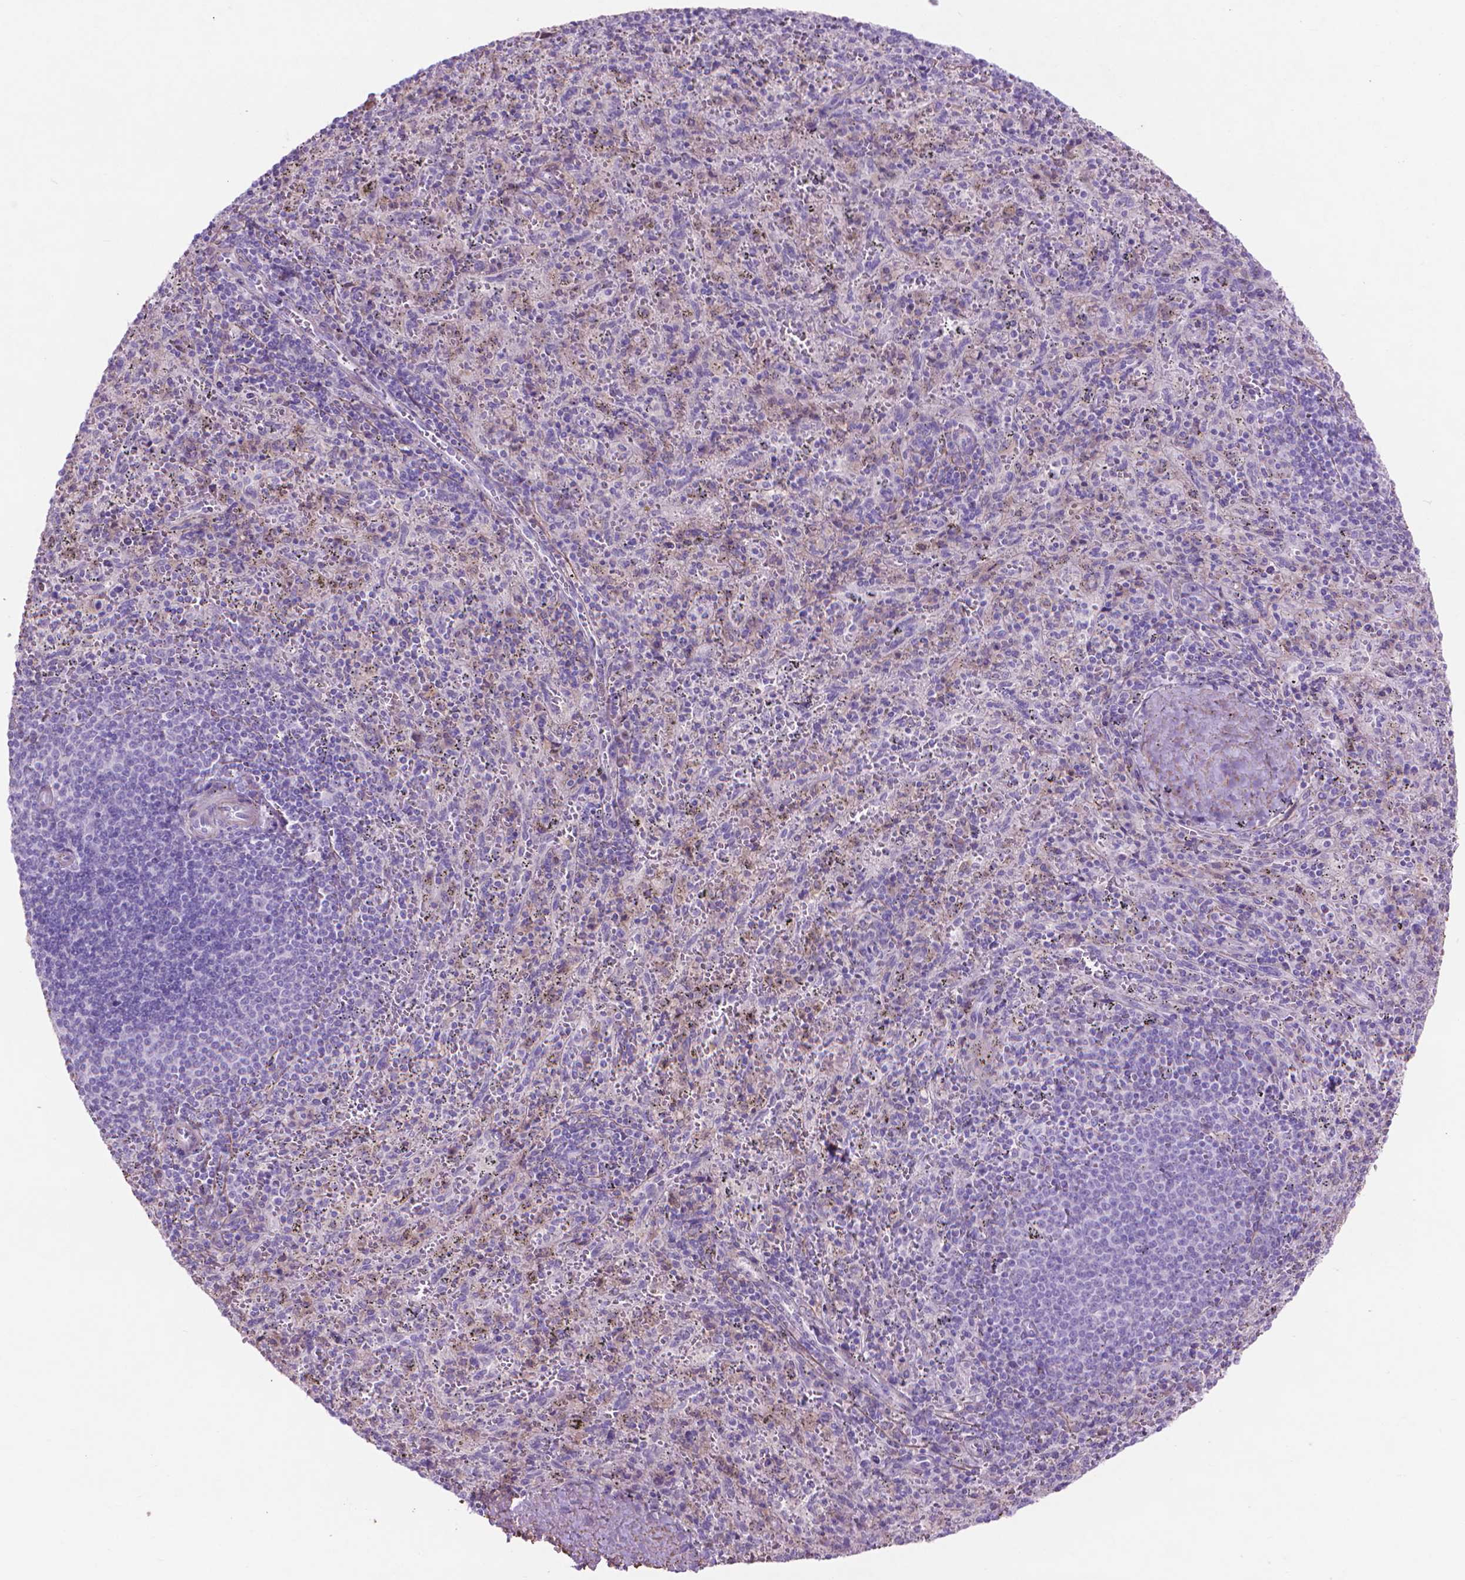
{"staining": {"intensity": "negative", "quantity": "none", "location": "none"}, "tissue": "spleen", "cell_type": "Cells in red pulp", "image_type": "normal", "snomed": [{"axis": "morphology", "description": "Normal tissue, NOS"}, {"axis": "topography", "description": "Spleen"}], "caption": "High power microscopy micrograph of an IHC image of benign spleen, revealing no significant staining in cells in red pulp. (DAB immunohistochemistry with hematoxylin counter stain).", "gene": "AQP10", "patient": {"sex": "male", "age": 57}}